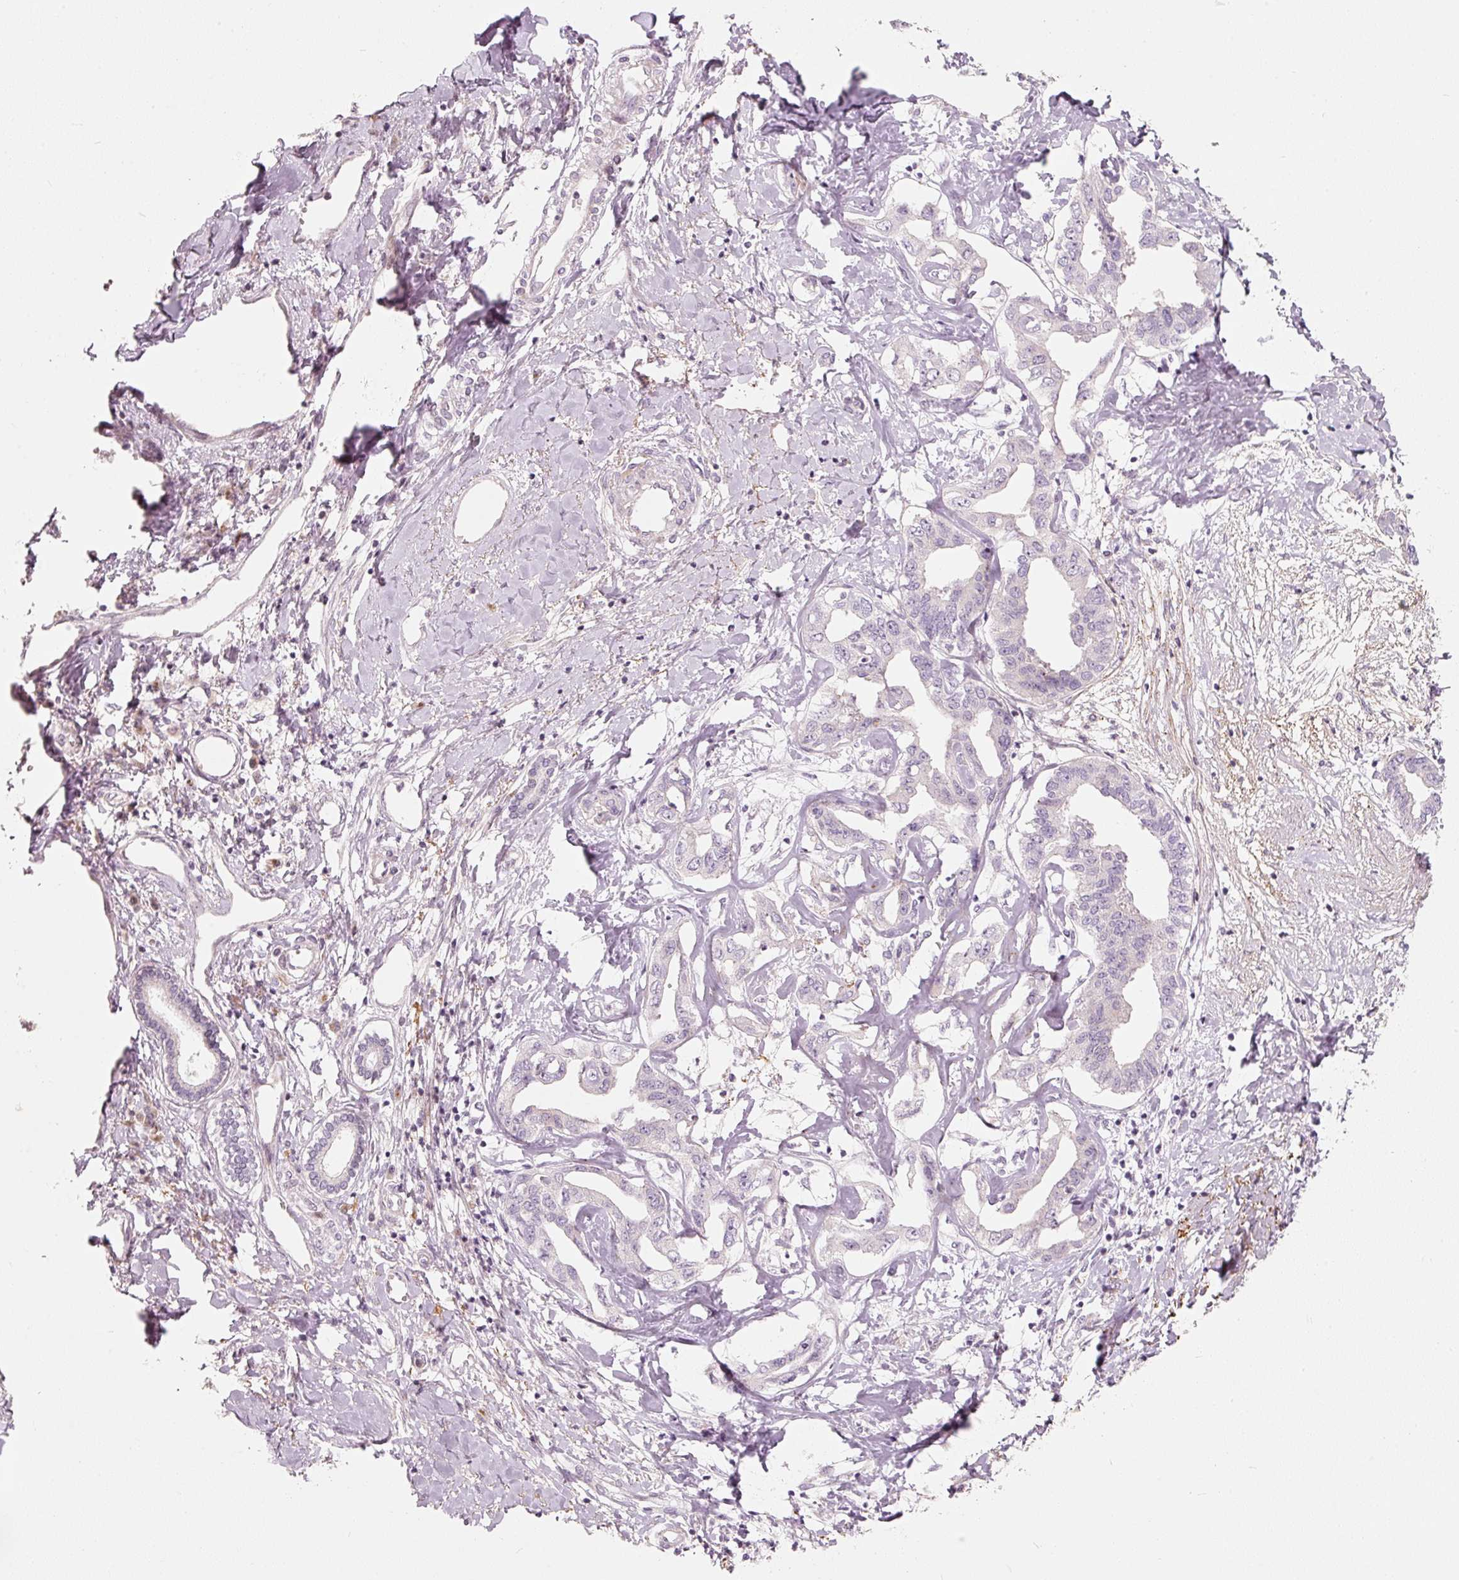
{"staining": {"intensity": "negative", "quantity": "none", "location": "none"}, "tissue": "liver cancer", "cell_type": "Tumor cells", "image_type": "cancer", "snomed": [{"axis": "morphology", "description": "Cholangiocarcinoma"}, {"axis": "topography", "description": "Liver"}], "caption": "Tumor cells show no significant protein staining in liver cholangiocarcinoma.", "gene": "SLC20A1", "patient": {"sex": "male", "age": 59}}